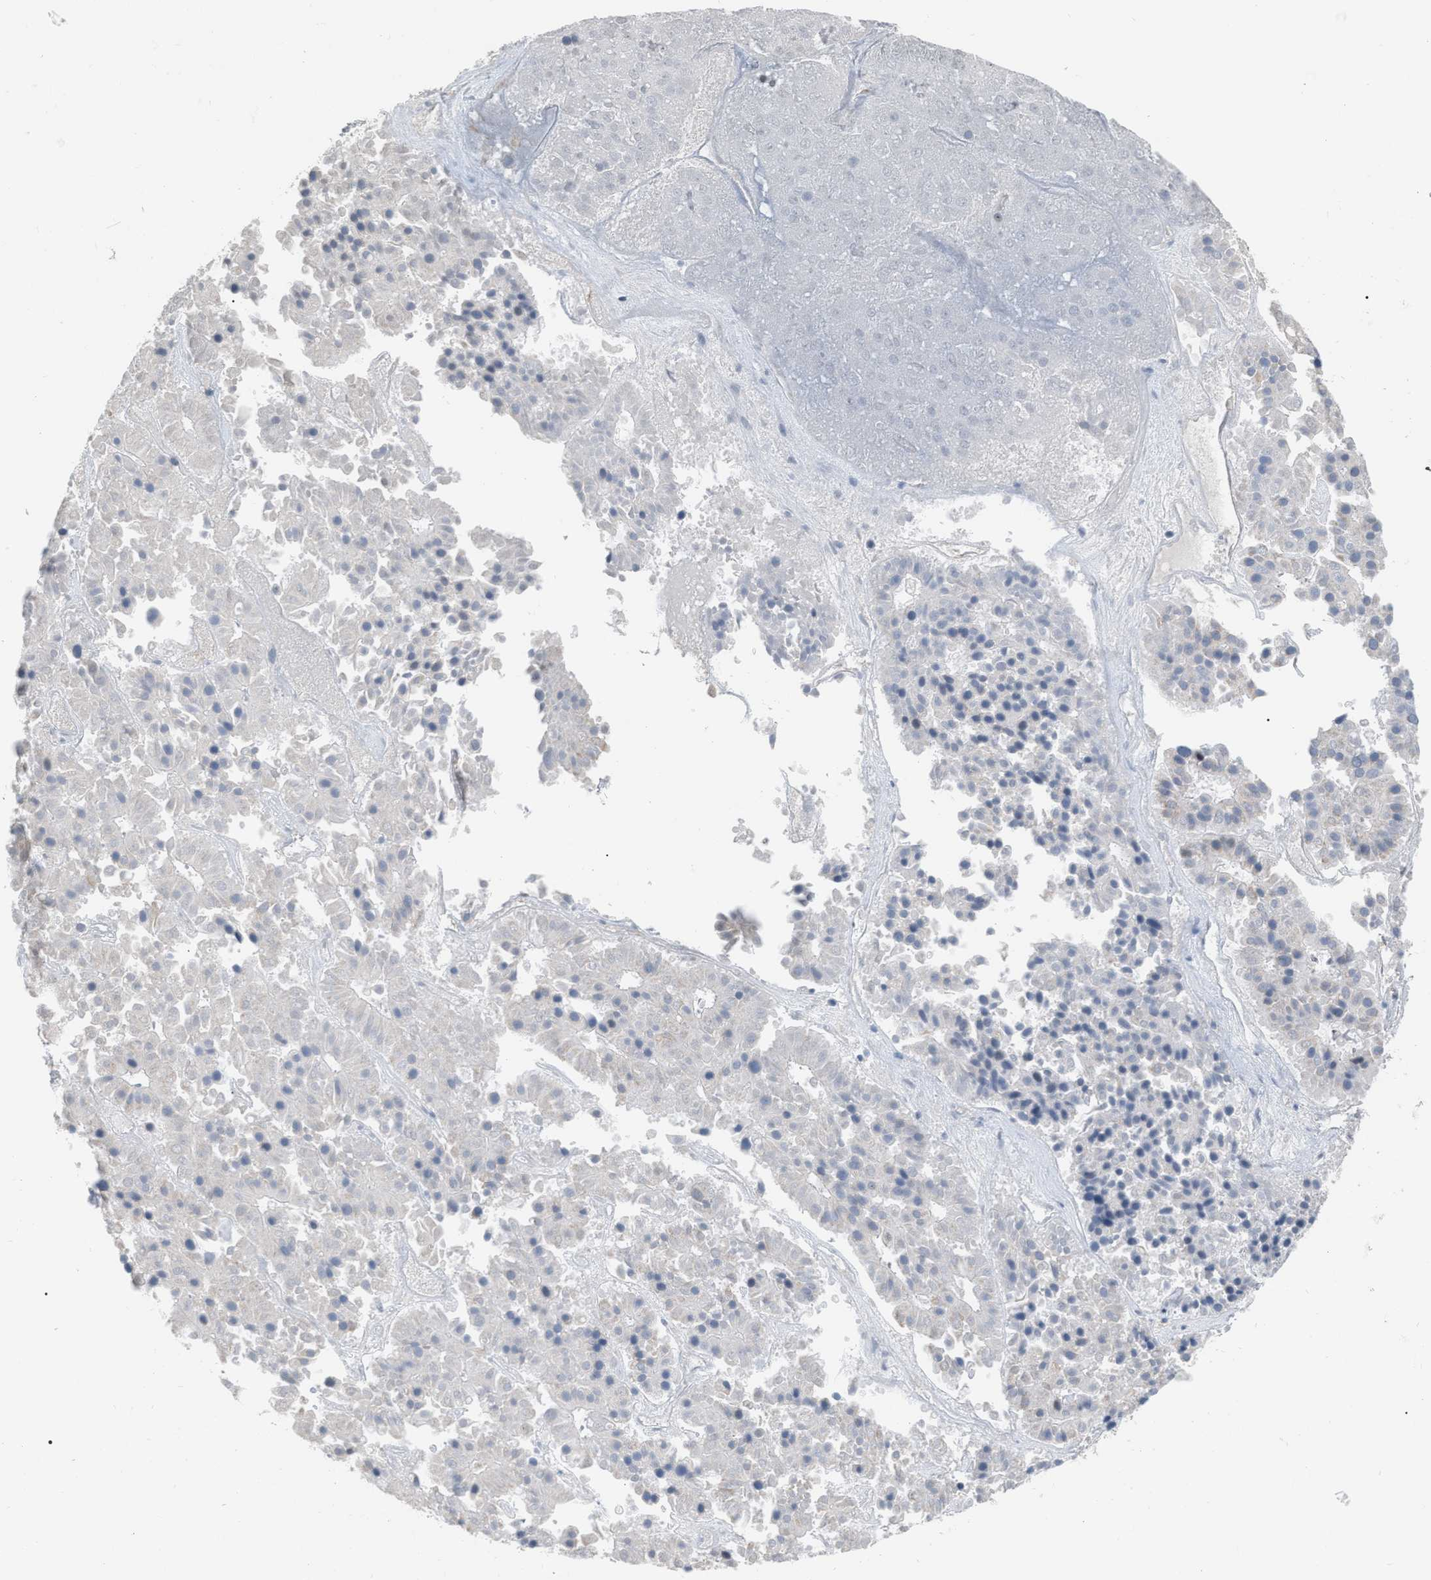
{"staining": {"intensity": "negative", "quantity": "none", "location": "none"}, "tissue": "pancreatic cancer", "cell_type": "Tumor cells", "image_type": "cancer", "snomed": [{"axis": "morphology", "description": "Adenocarcinoma, NOS"}, {"axis": "topography", "description": "Pancreas"}], "caption": "Tumor cells show no significant protein expression in pancreatic adenocarcinoma.", "gene": "DDX56", "patient": {"sex": "male", "age": 50}}